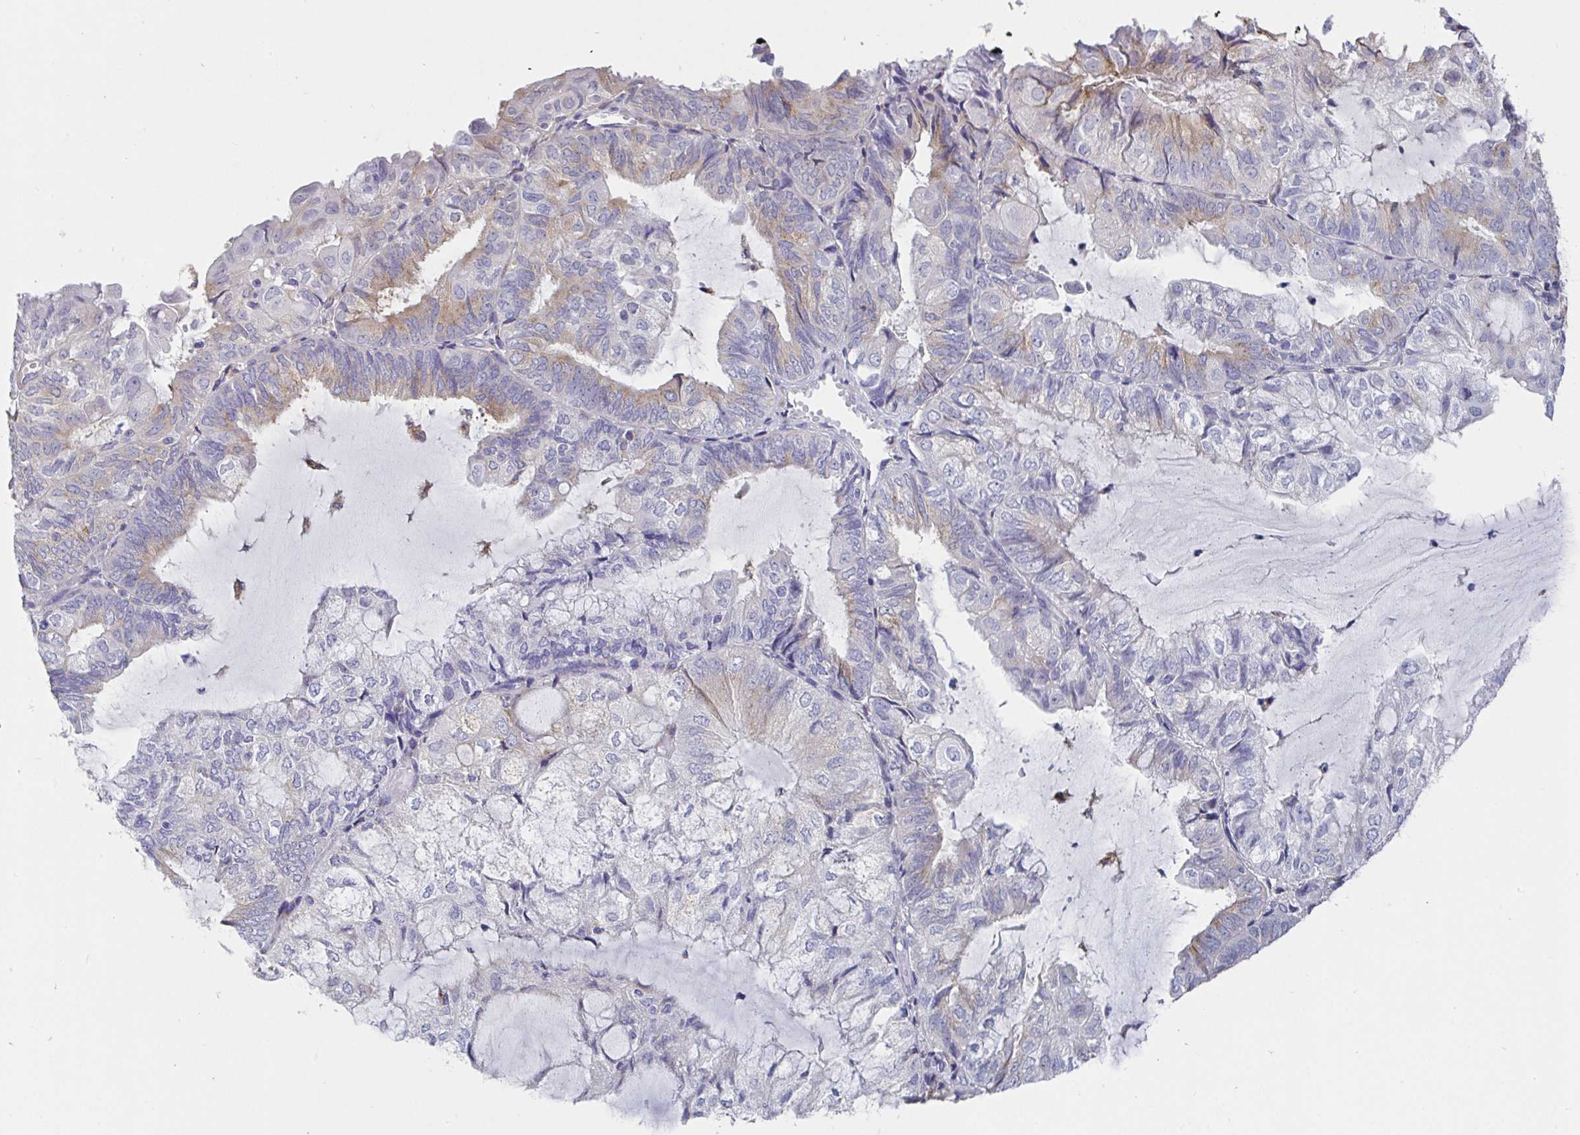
{"staining": {"intensity": "weak", "quantity": "25%-75%", "location": "cytoplasmic/membranous"}, "tissue": "endometrial cancer", "cell_type": "Tumor cells", "image_type": "cancer", "snomed": [{"axis": "morphology", "description": "Adenocarcinoma, NOS"}, {"axis": "topography", "description": "Endometrium"}], "caption": "Protein expression analysis of human adenocarcinoma (endometrial) reveals weak cytoplasmic/membranous positivity in approximately 25%-75% of tumor cells.", "gene": "TAS2R39", "patient": {"sex": "female", "age": 81}}